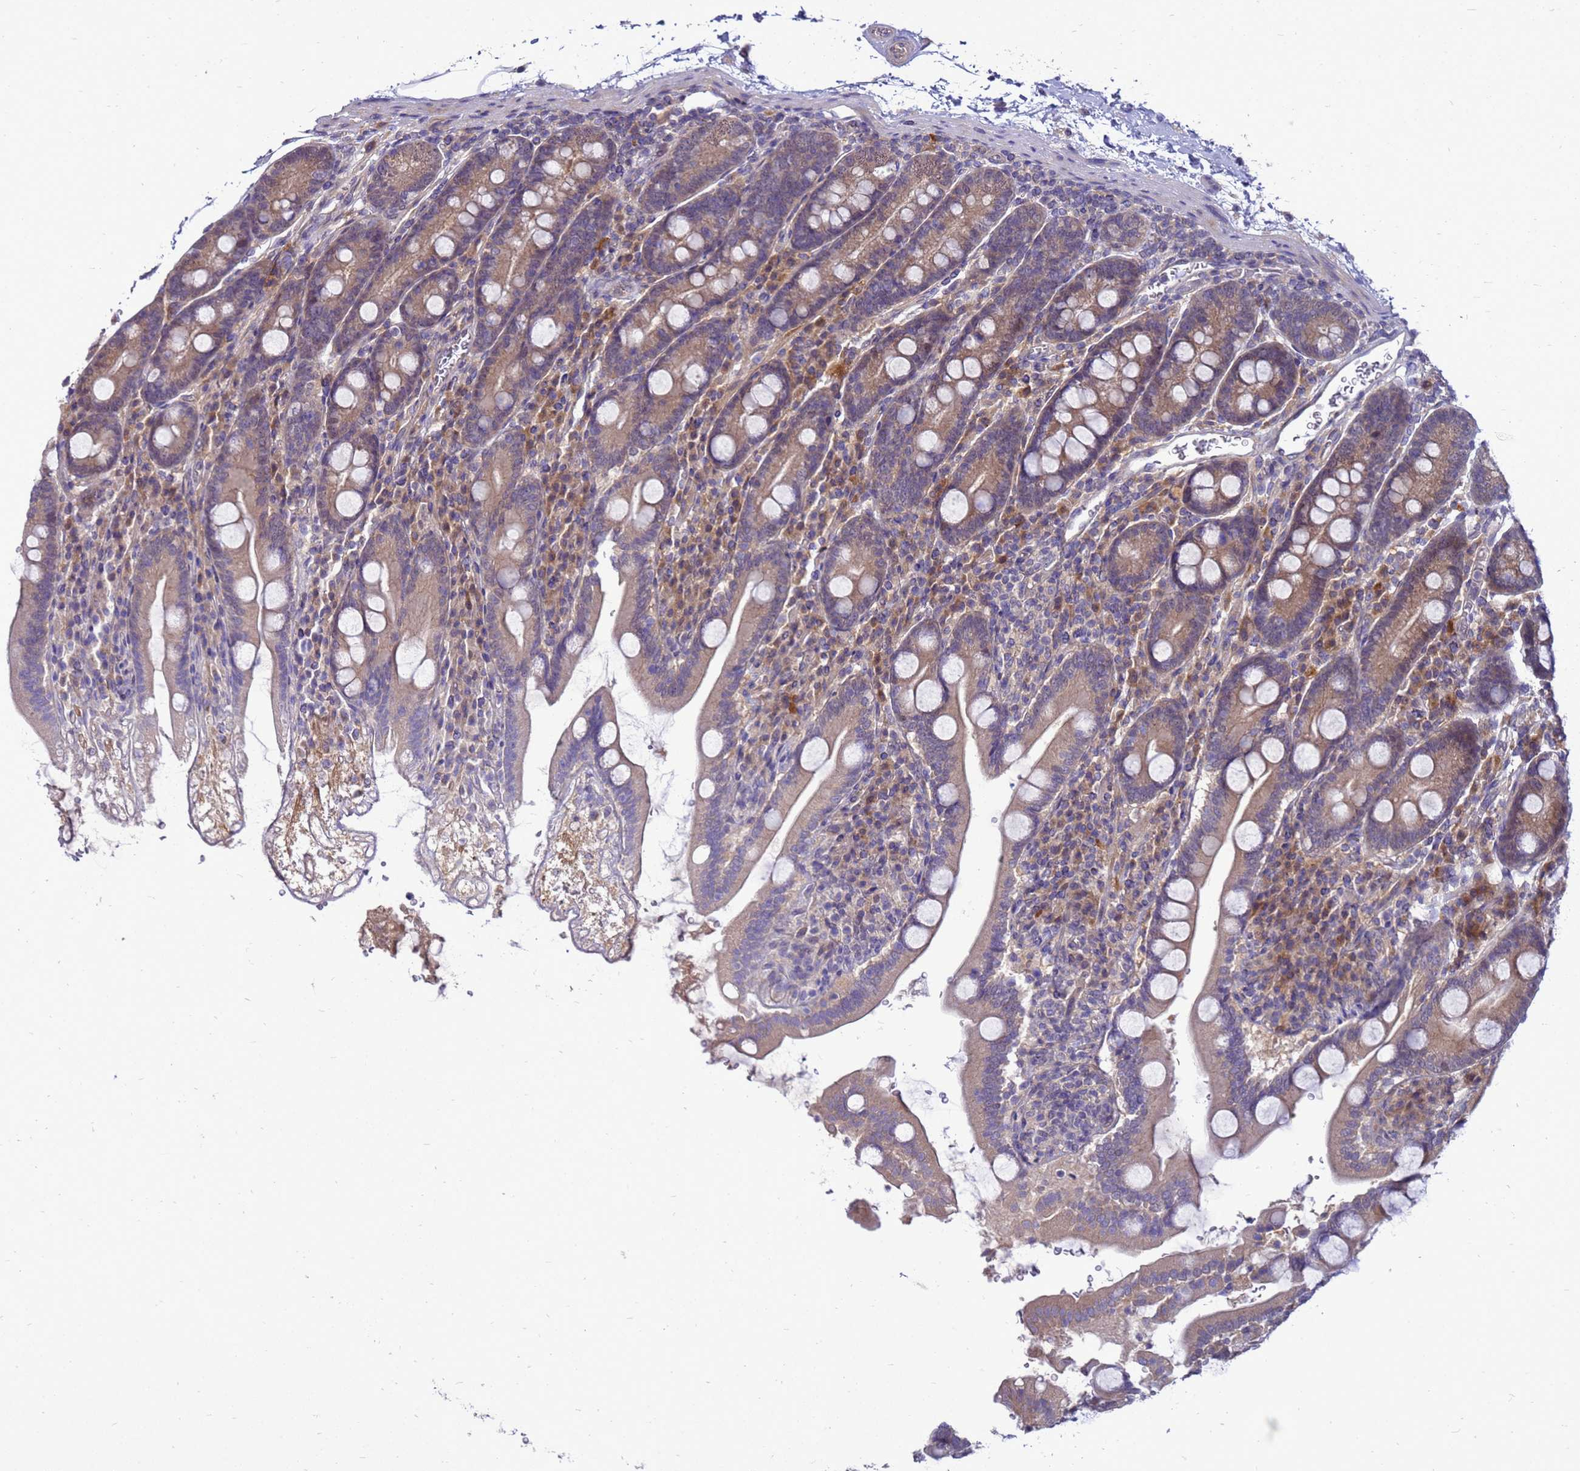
{"staining": {"intensity": "moderate", "quantity": ">75%", "location": "cytoplasmic/membranous"}, "tissue": "duodenum", "cell_type": "Glandular cells", "image_type": "normal", "snomed": [{"axis": "morphology", "description": "Normal tissue, NOS"}, {"axis": "topography", "description": "Duodenum"}], "caption": "Immunohistochemical staining of unremarkable duodenum reveals moderate cytoplasmic/membranous protein expression in approximately >75% of glandular cells. (Stains: DAB in brown, nuclei in blue, Microscopy: brightfield microscopy at high magnification).", "gene": "ENOPH1", "patient": {"sex": "male", "age": 35}}